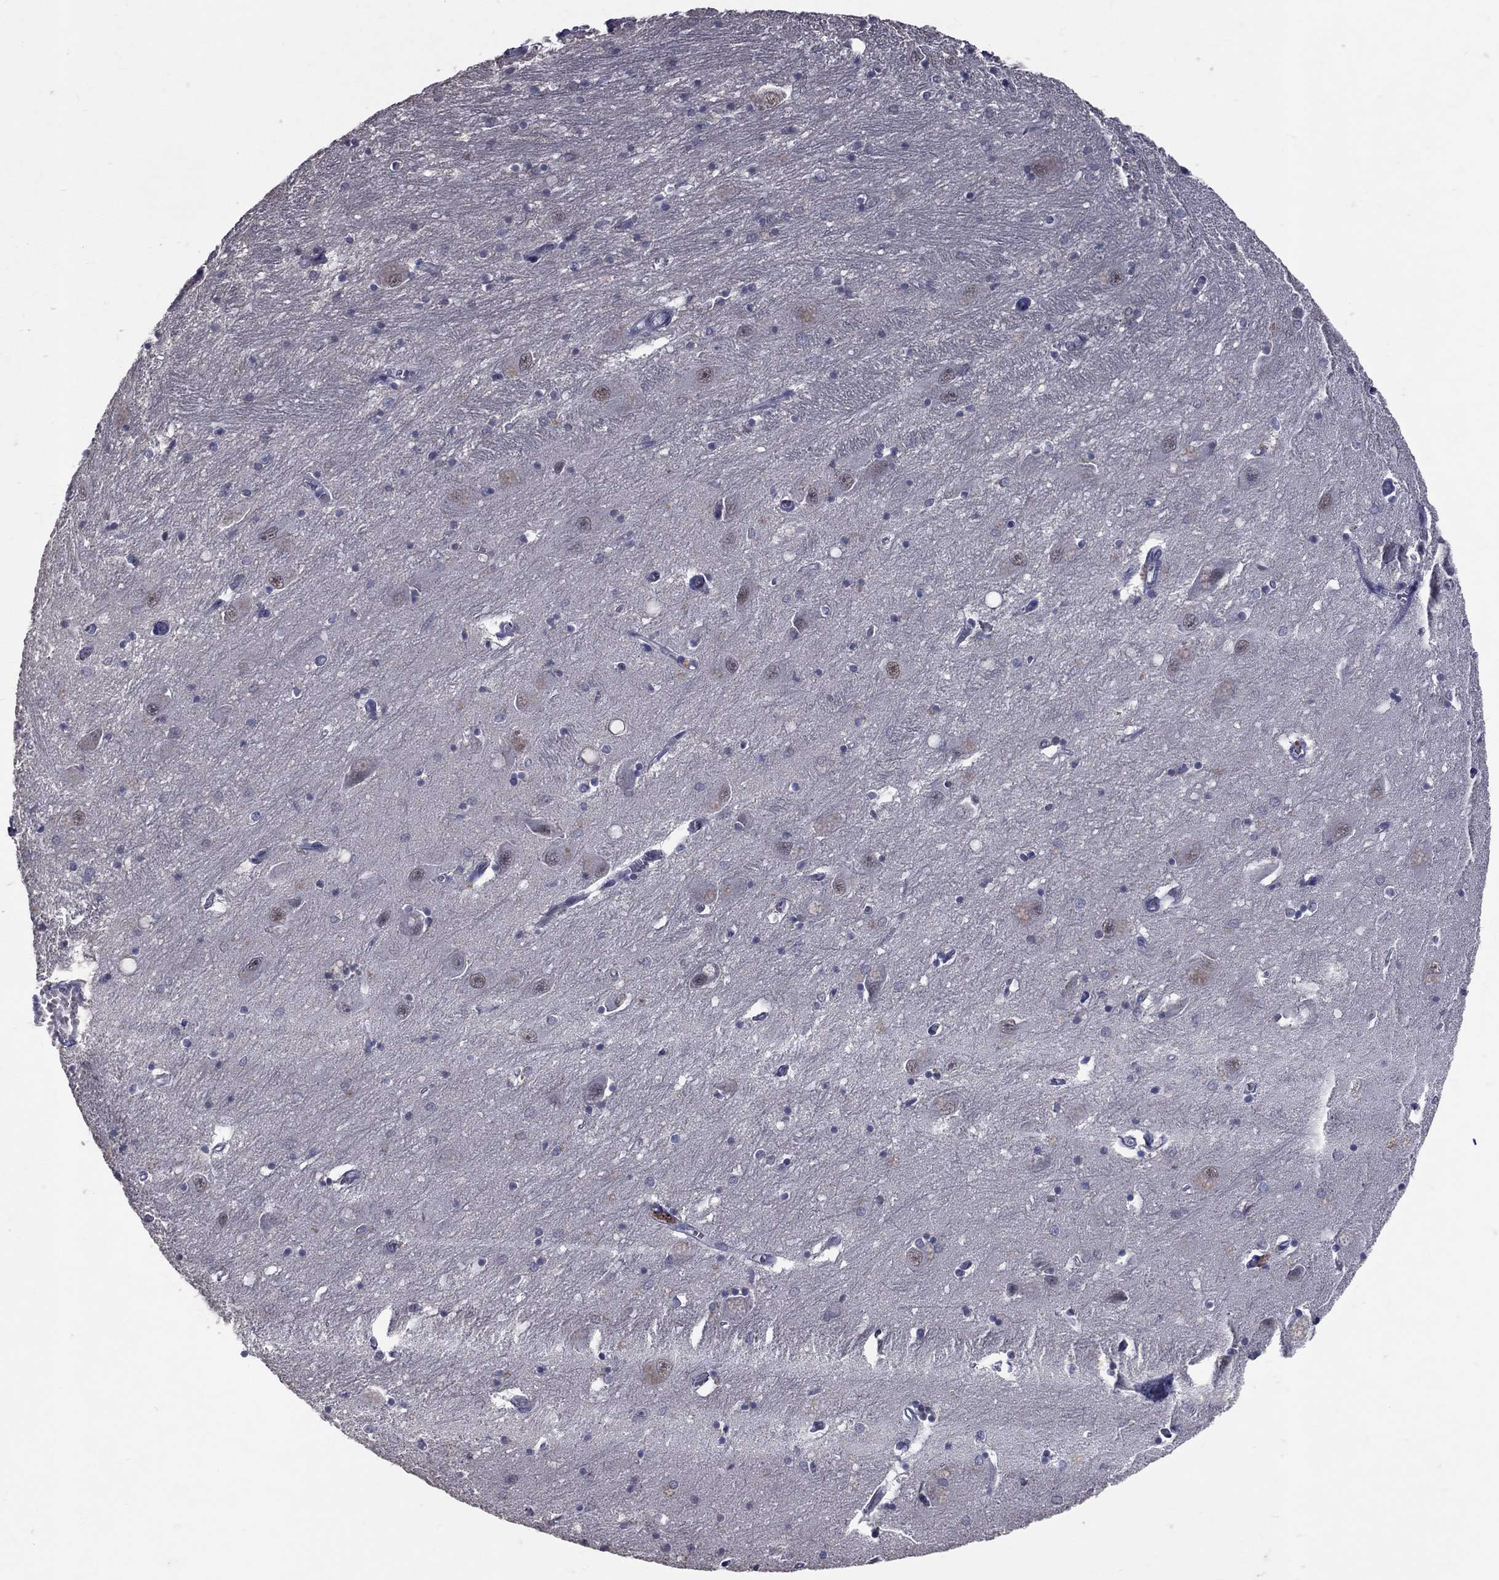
{"staining": {"intensity": "negative", "quantity": "none", "location": "none"}, "tissue": "caudate", "cell_type": "Glial cells", "image_type": "normal", "snomed": [{"axis": "morphology", "description": "Normal tissue, NOS"}, {"axis": "topography", "description": "Lateral ventricle wall"}], "caption": "A histopathology image of caudate stained for a protein exhibits no brown staining in glial cells.", "gene": "DSG4", "patient": {"sex": "male", "age": 54}}